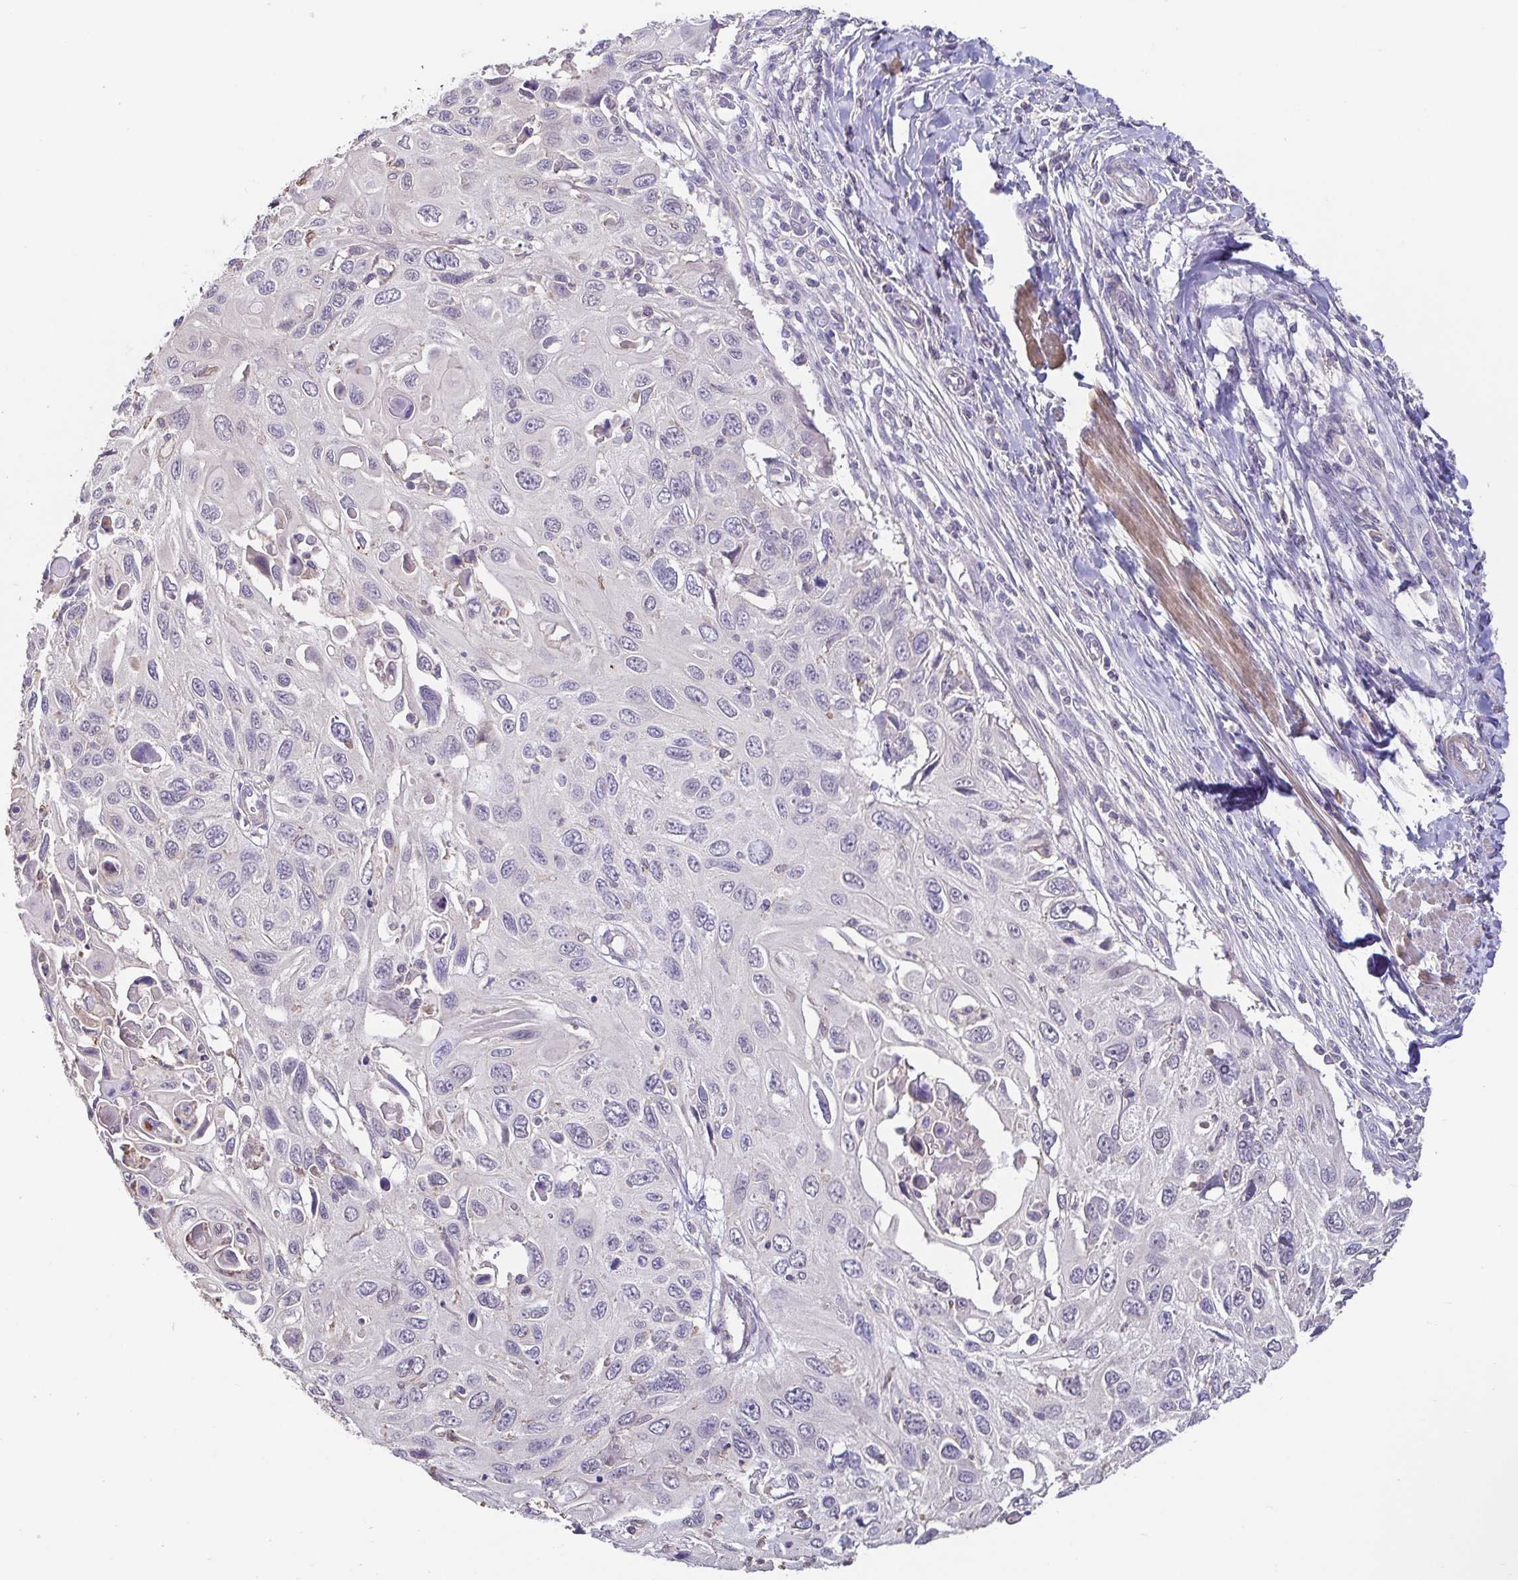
{"staining": {"intensity": "negative", "quantity": "none", "location": "none"}, "tissue": "cervical cancer", "cell_type": "Tumor cells", "image_type": "cancer", "snomed": [{"axis": "morphology", "description": "Squamous cell carcinoma, NOS"}, {"axis": "topography", "description": "Cervix"}], "caption": "The micrograph exhibits no staining of tumor cells in cervical cancer (squamous cell carcinoma). (DAB (3,3'-diaminobenzidine) immunohistochemistry (IHC), high magnification).", "gene": "ACTRT2", "patient": {"sex": "female", "age": 70}}